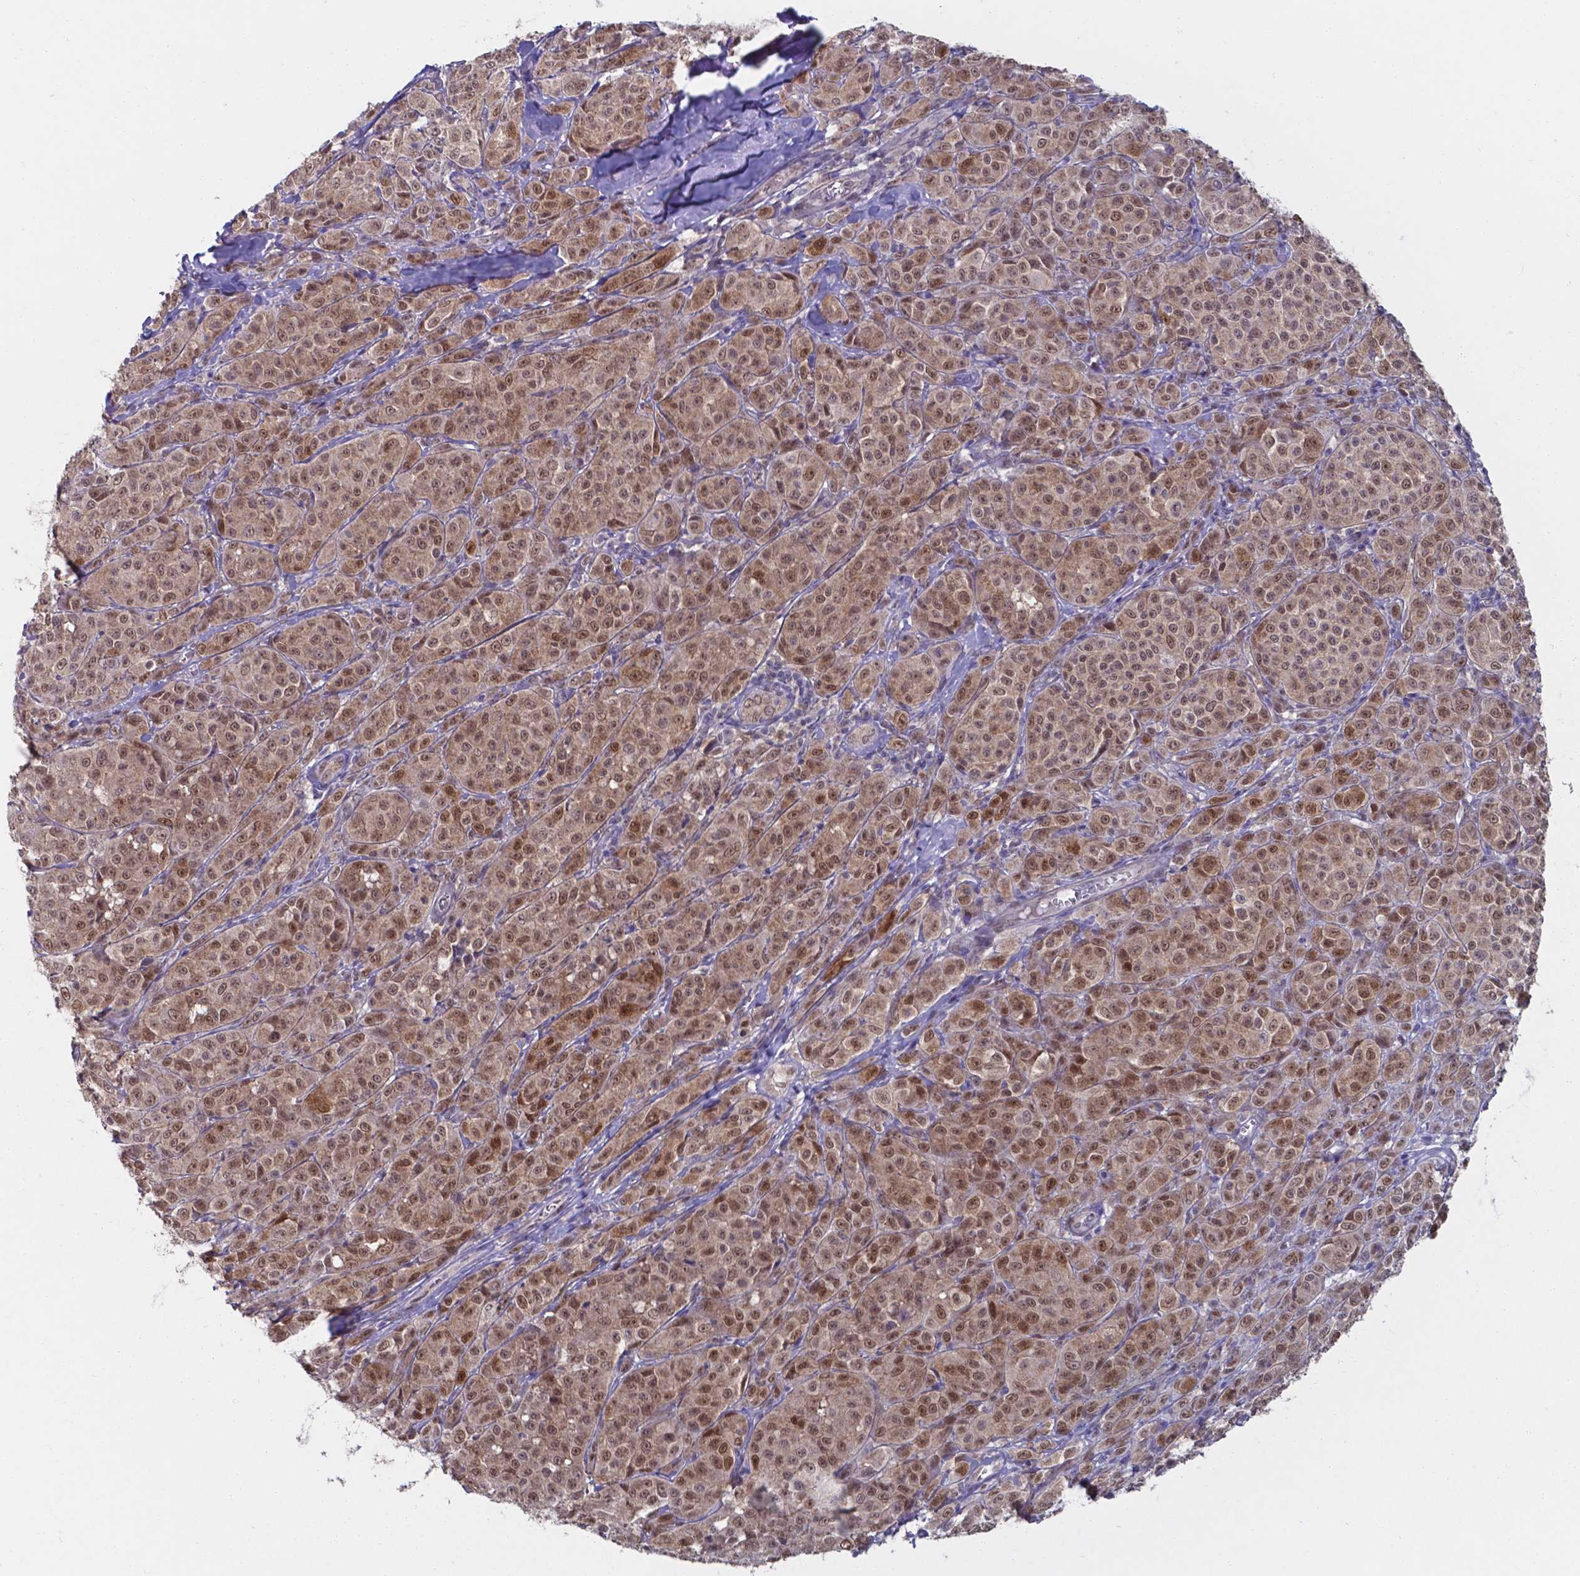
{"staining": {"intensity": "moderate", "quantity": ">75%", "location": "cytoplasmic/membranous,nuclear"}, "tissue": "melanoma", "cell_type": "Tumor cells", "image_type": "cancer", "snomed": [{"axis": "morphology", "description": "Malignant melanoma, NOS"}, {"axis": "topography", "description": "Skin"}], "caption": "Tumor cells show medium levels of moderate cytoplasmic/membranous and nuclear expression in approximately >75% of cells in human melanoma.", "gene": "UBE2E2", "patient": {"sex": "male", "age": 89}}